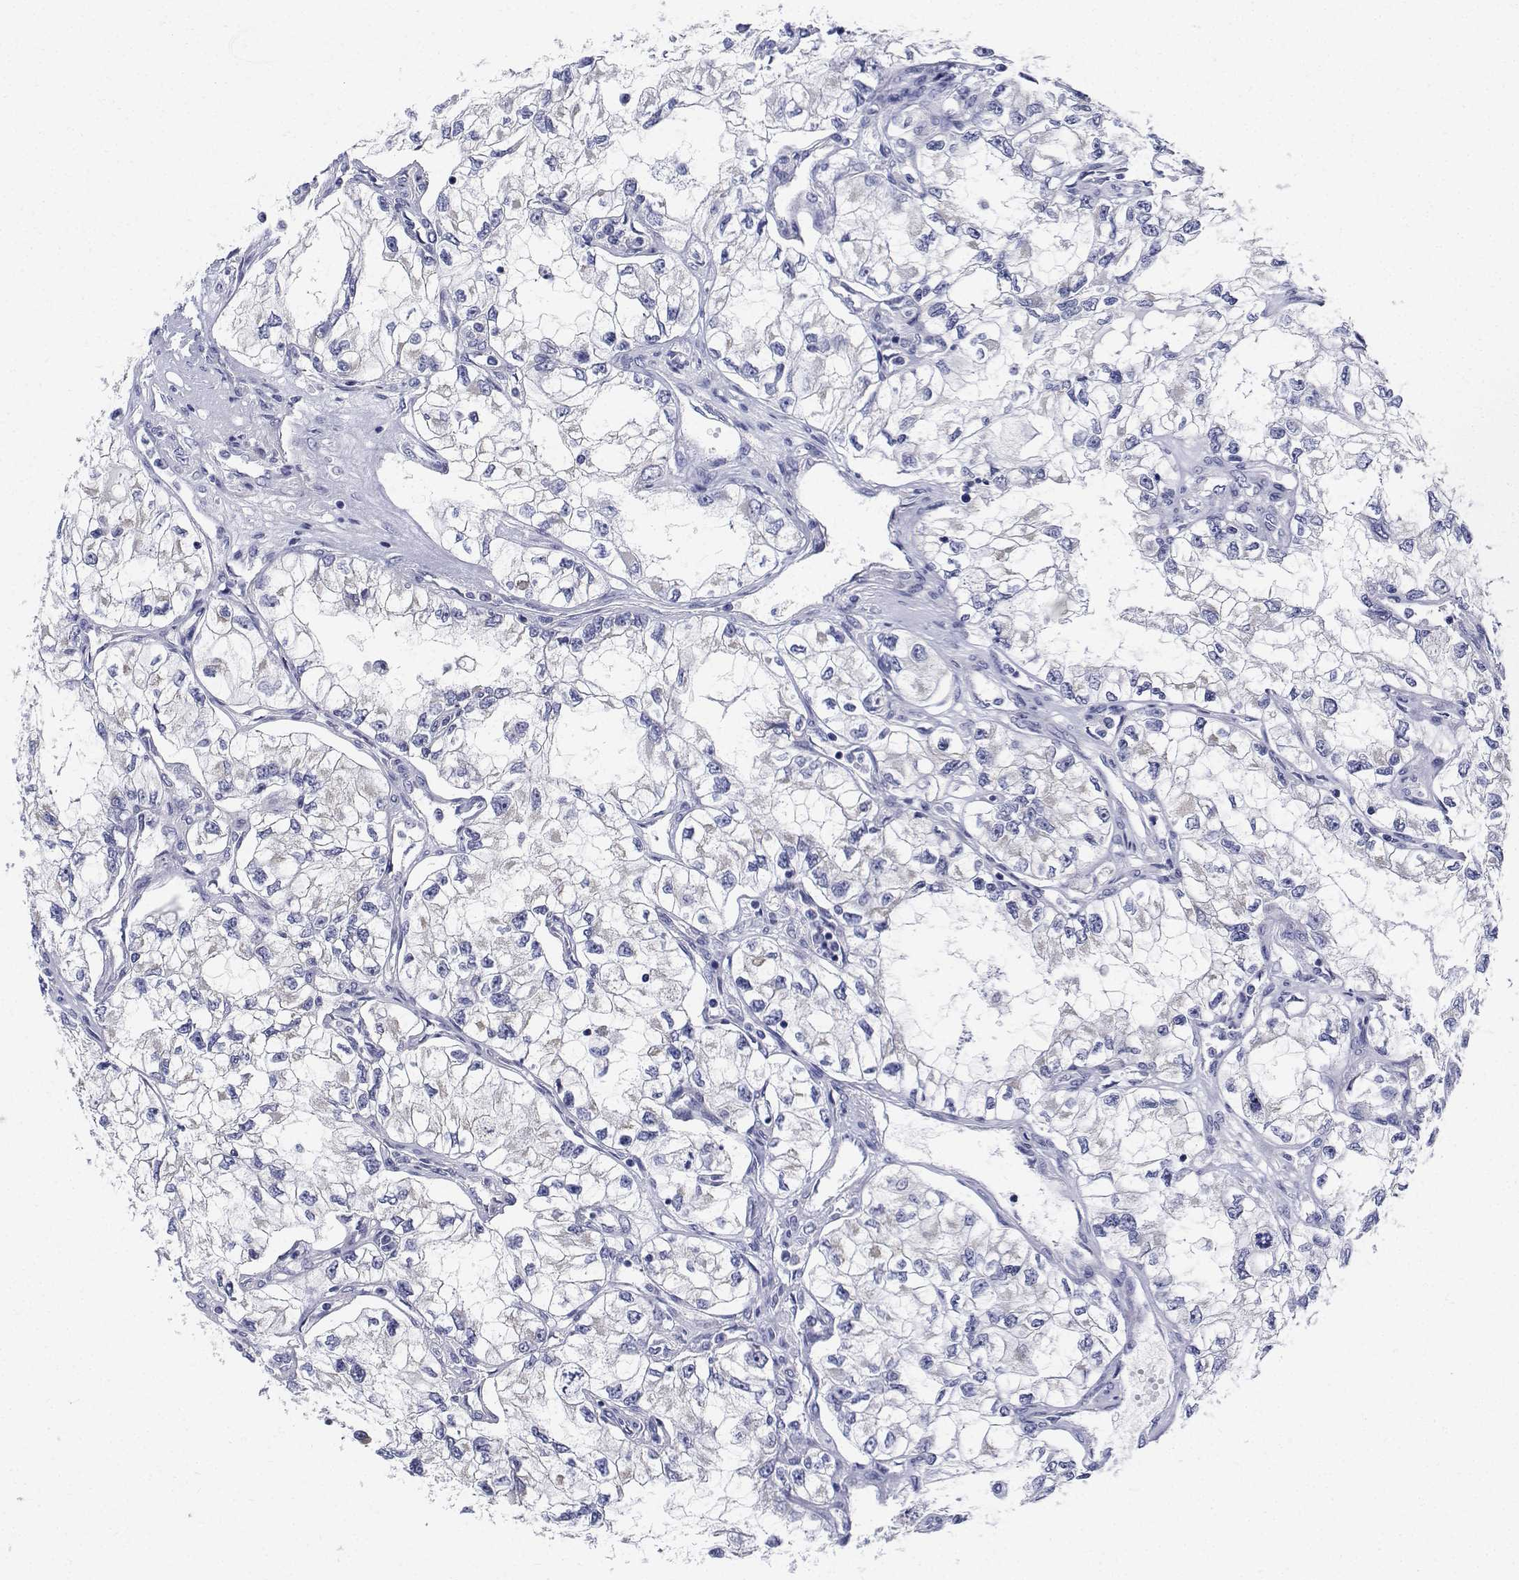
{"staining": {"intensity": "negative", "quantity": "none", "location": "none"}, "tissue": "renal cancer", "cell_type": "Tumor cells", "image_type": "cancer", "snomed": [{"axis": "morphology", "description": "Adenocarcinoma, NOS"}, {"axis": "topography", "description": "Kidney"}], "caption": "This is an immunohistochemistry image of human renal adenocarcinoma. There is no expression in tumor cells.", "gene": "CDHR3", "patient": {"sex": "female", "age": 59}}